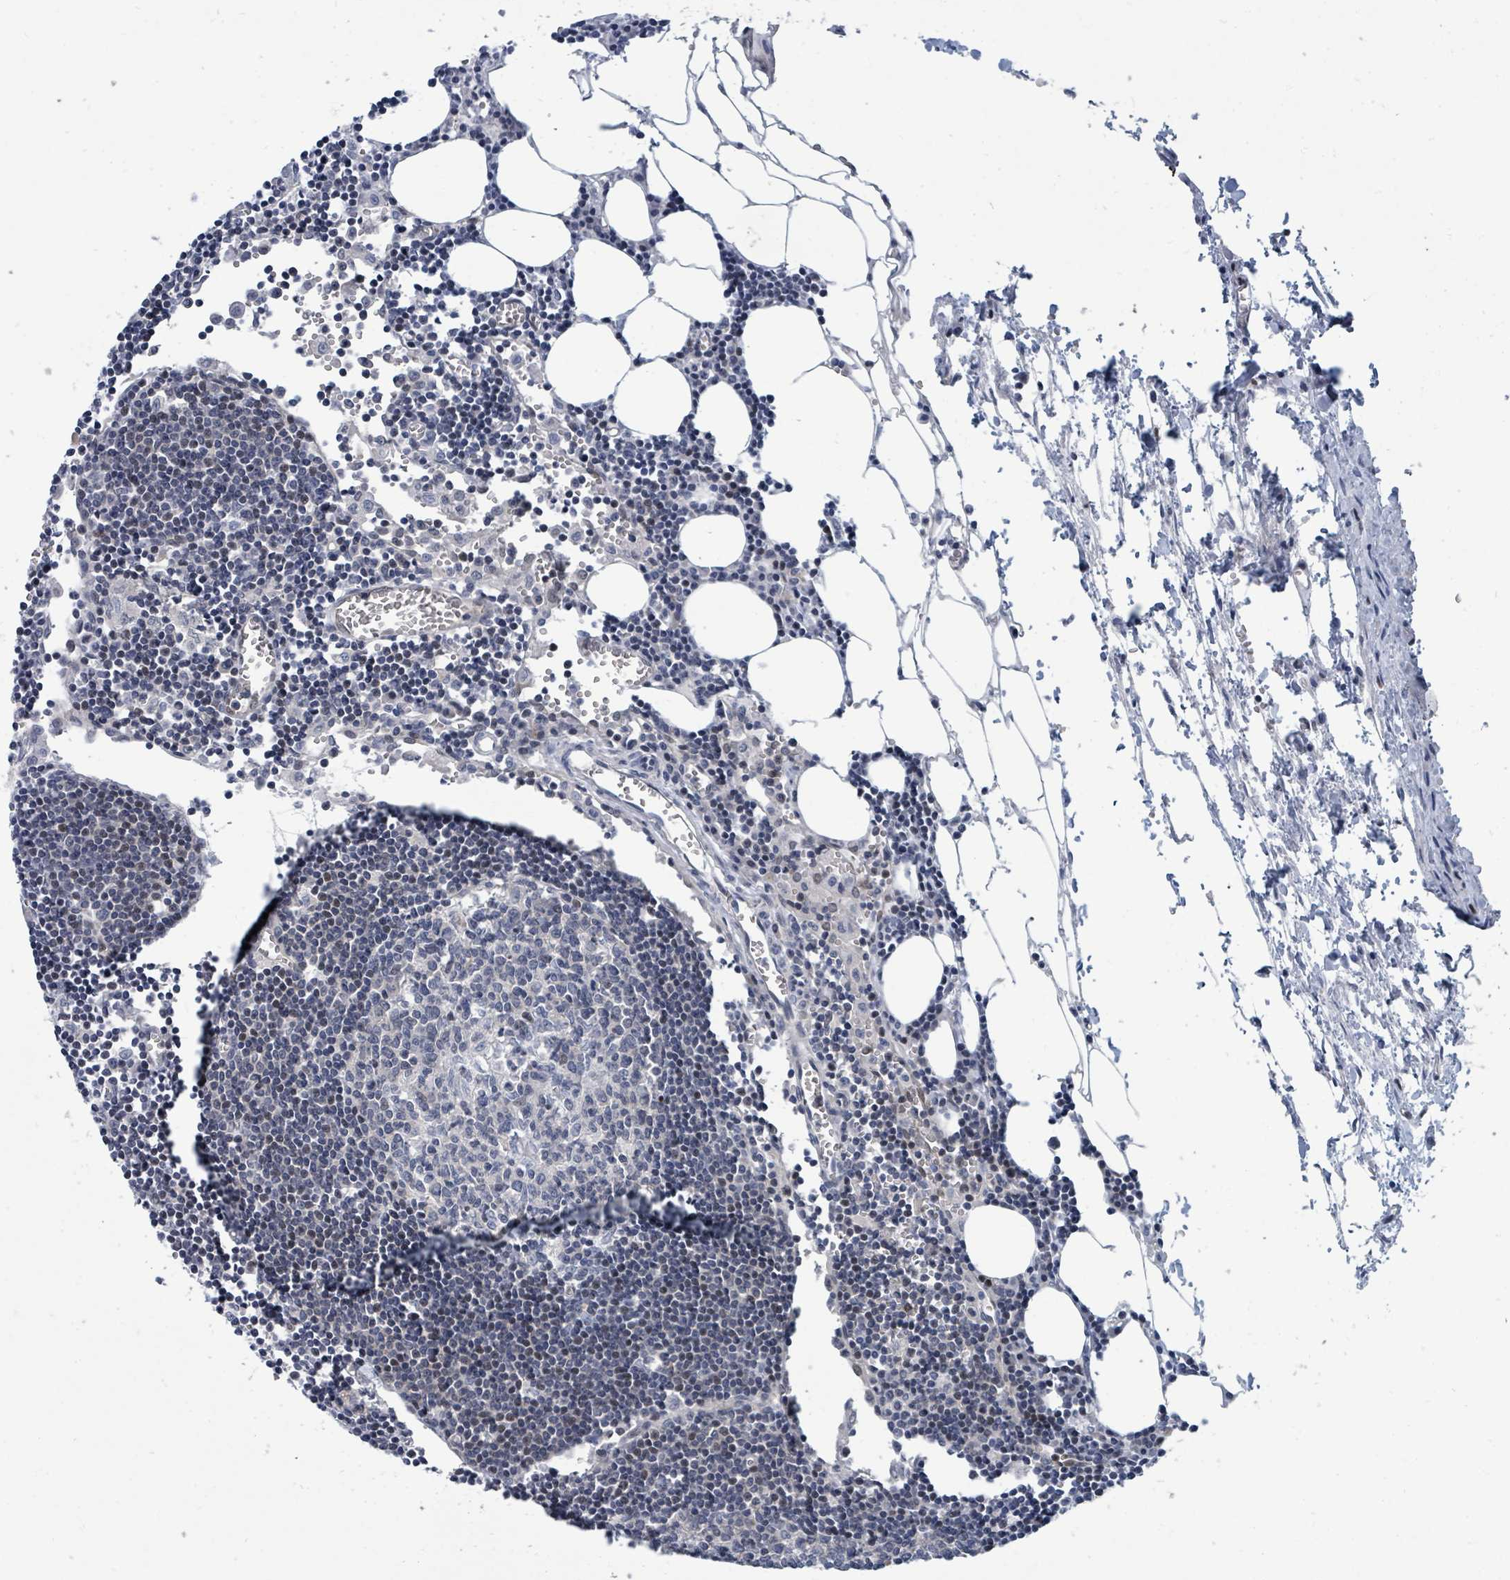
{"staining": {"intensity": "negative", "quantity": "none", "location": "none"}, "tissue": "lymph node", "cell_type": "Germinal center cells", "image_type": "normal", "snomed": [{"axis": "morphology", "description": "Normal tissue, NOS"}, {"axis": "topography", "description": "Lymph node"}], "caption": "DAB immunohistochemical staining of unremarkable lymph node displays no significant staining in germinal center cells. The staining was performed using DAB to visualize the protein expression in brown, while the nuclei were stained in blue with hematoxylin (Magnification: 20x).", "gene": "SUMO2", "patient": {"sex": "male", "age": 62}}